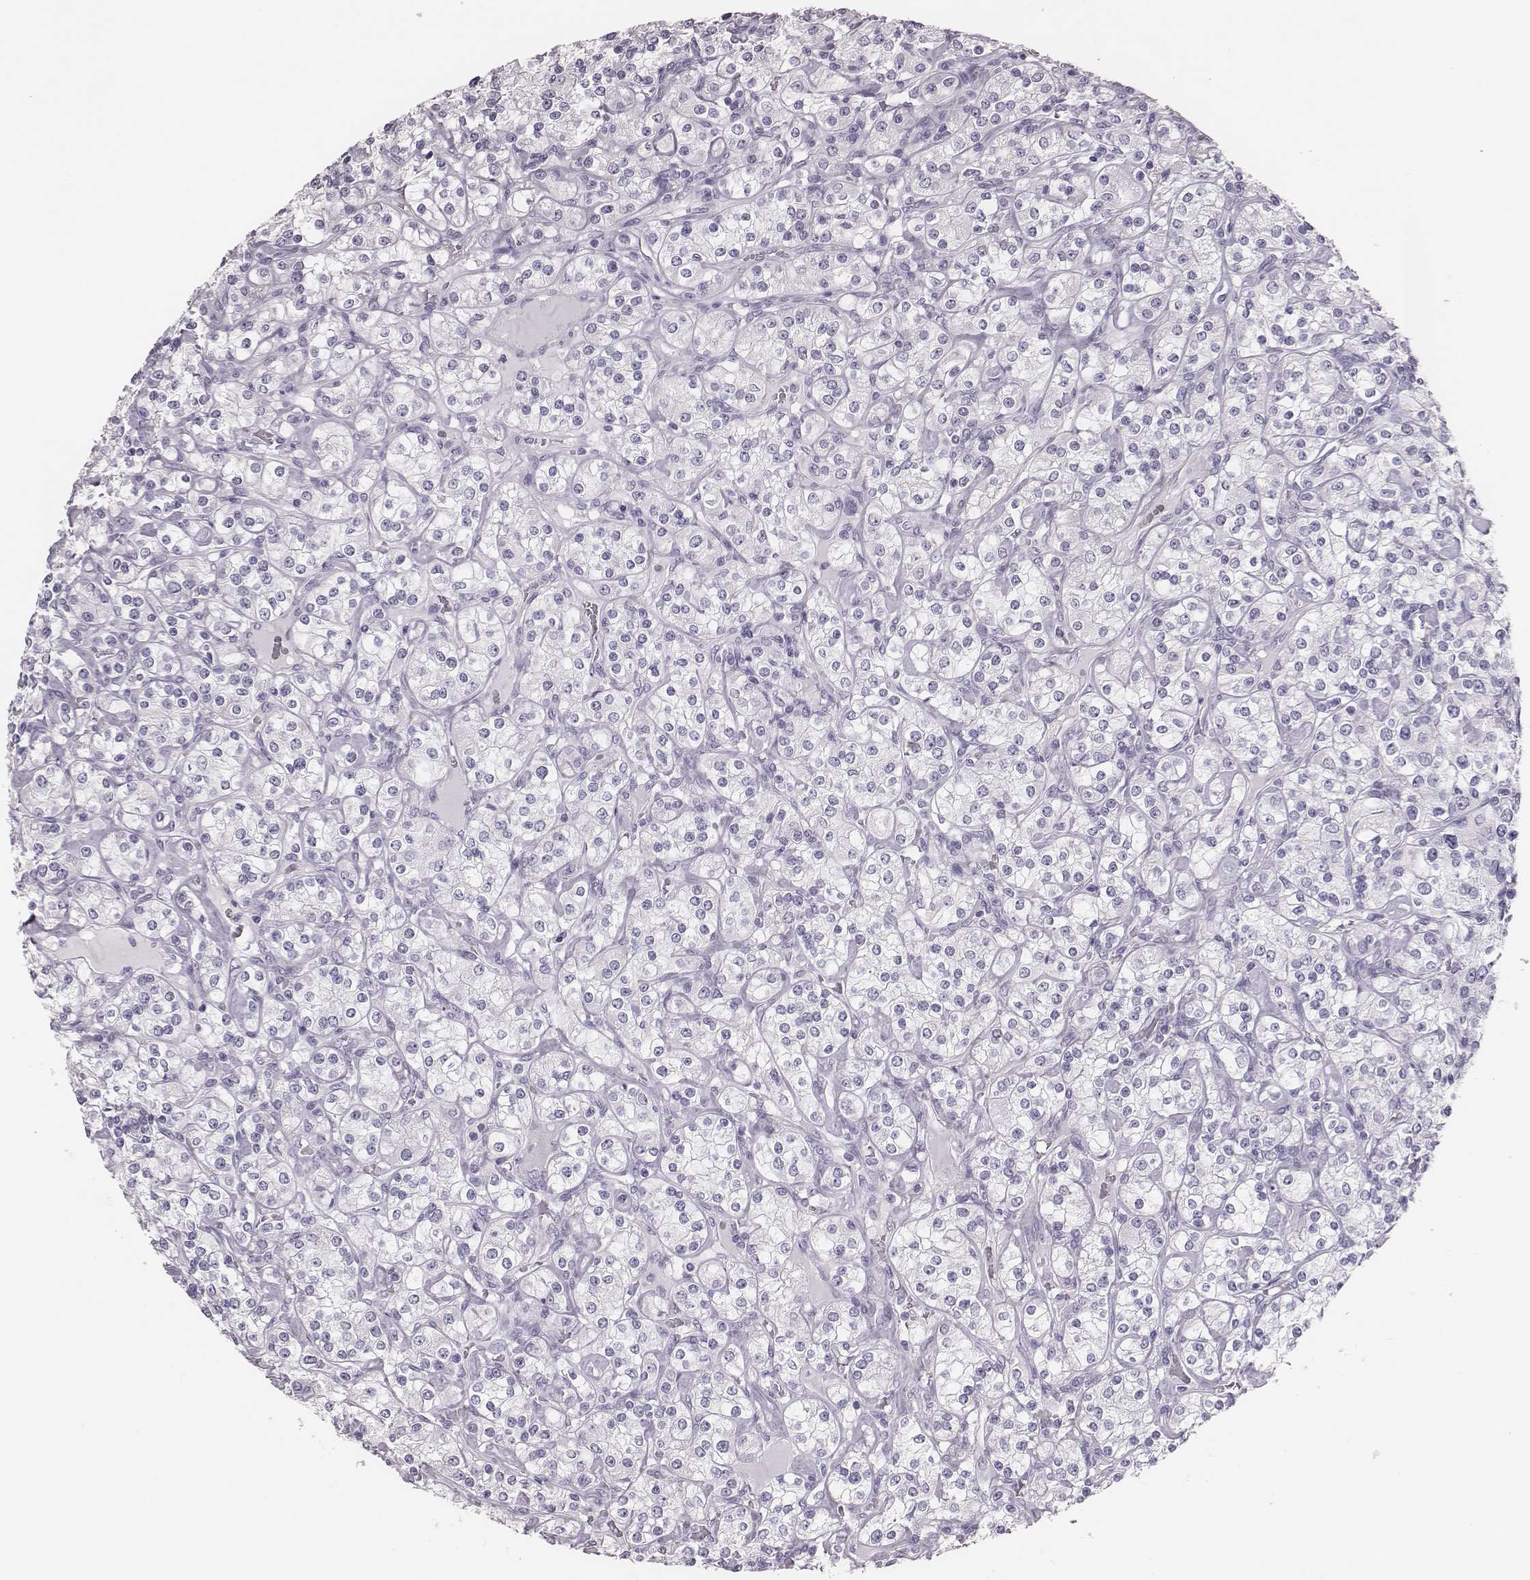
{"staining": {"intensity": "negative", "quantity": "none", "location": "none"}, "tissue": "renal cancer", "cell_type": "Tumor cells", "image_type": "cancer", "snomed": [{"axis": "morphology", "description": "Adenocarcinoma, NOS"}, {"axis": "topography", "description": "Kidney"}], "caption": "Immunohistochemistry of renal cancer (adenocarcinoma) shows no positivity in tumor cells.", "gene": "H1-6", "patient": {"sex": "male", "age": 77}}